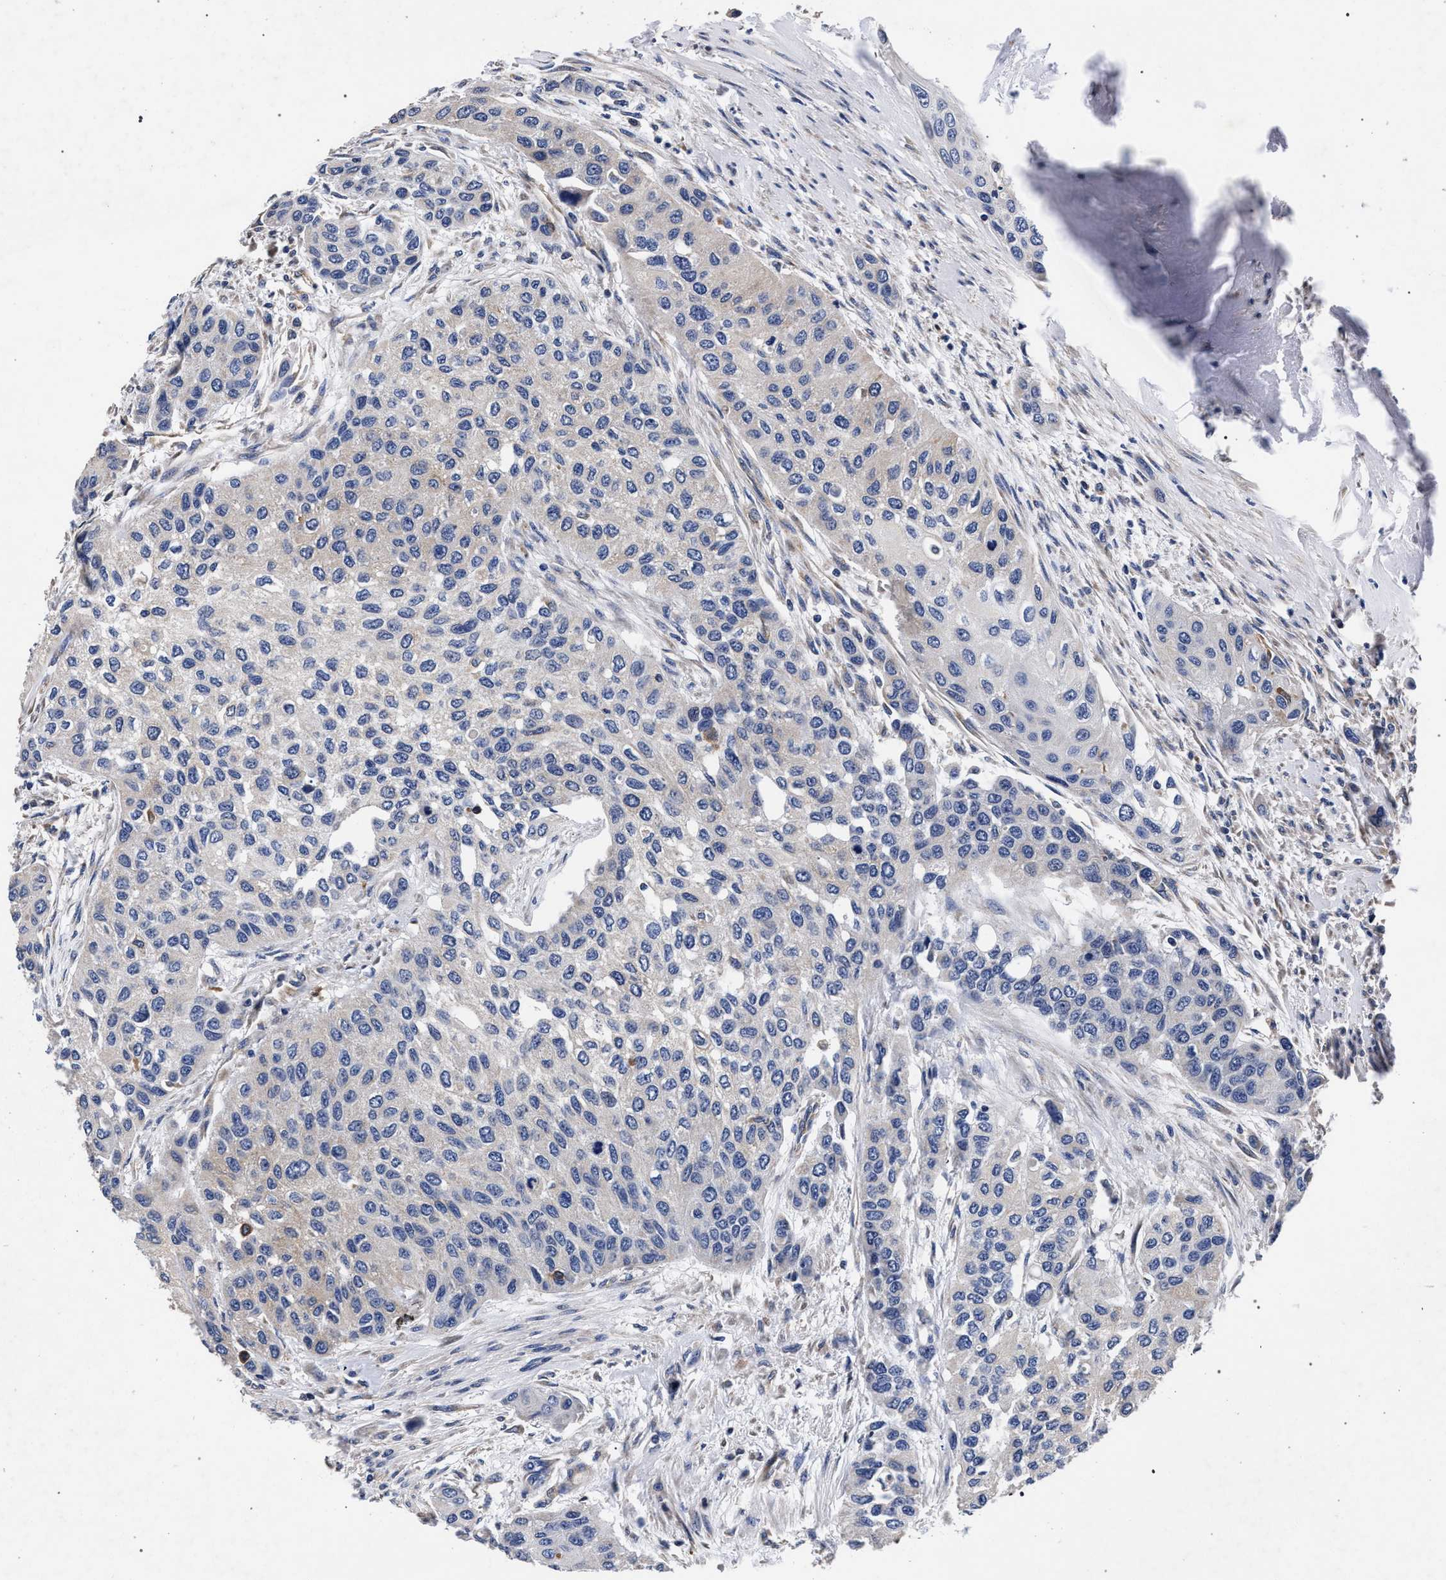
{"staining": {"intensity": "negative", "quantity": "none", "location": "none"}, "tissue": "urothelial cancer", "cell_type": "Tumor cells", "image_type": "cancer", "snomed": [{"axis": "morphology", "description": "Urothelial carcinoma, High grade"}, {"axis": "topography", "description": "Urinary bladder"}], "caption": "This is an IHC micrograph of urothelial cancer. There is no expression in tumor cells.", "gene": "CFAP95", "patient": {"sex": "female", "age": 56}}